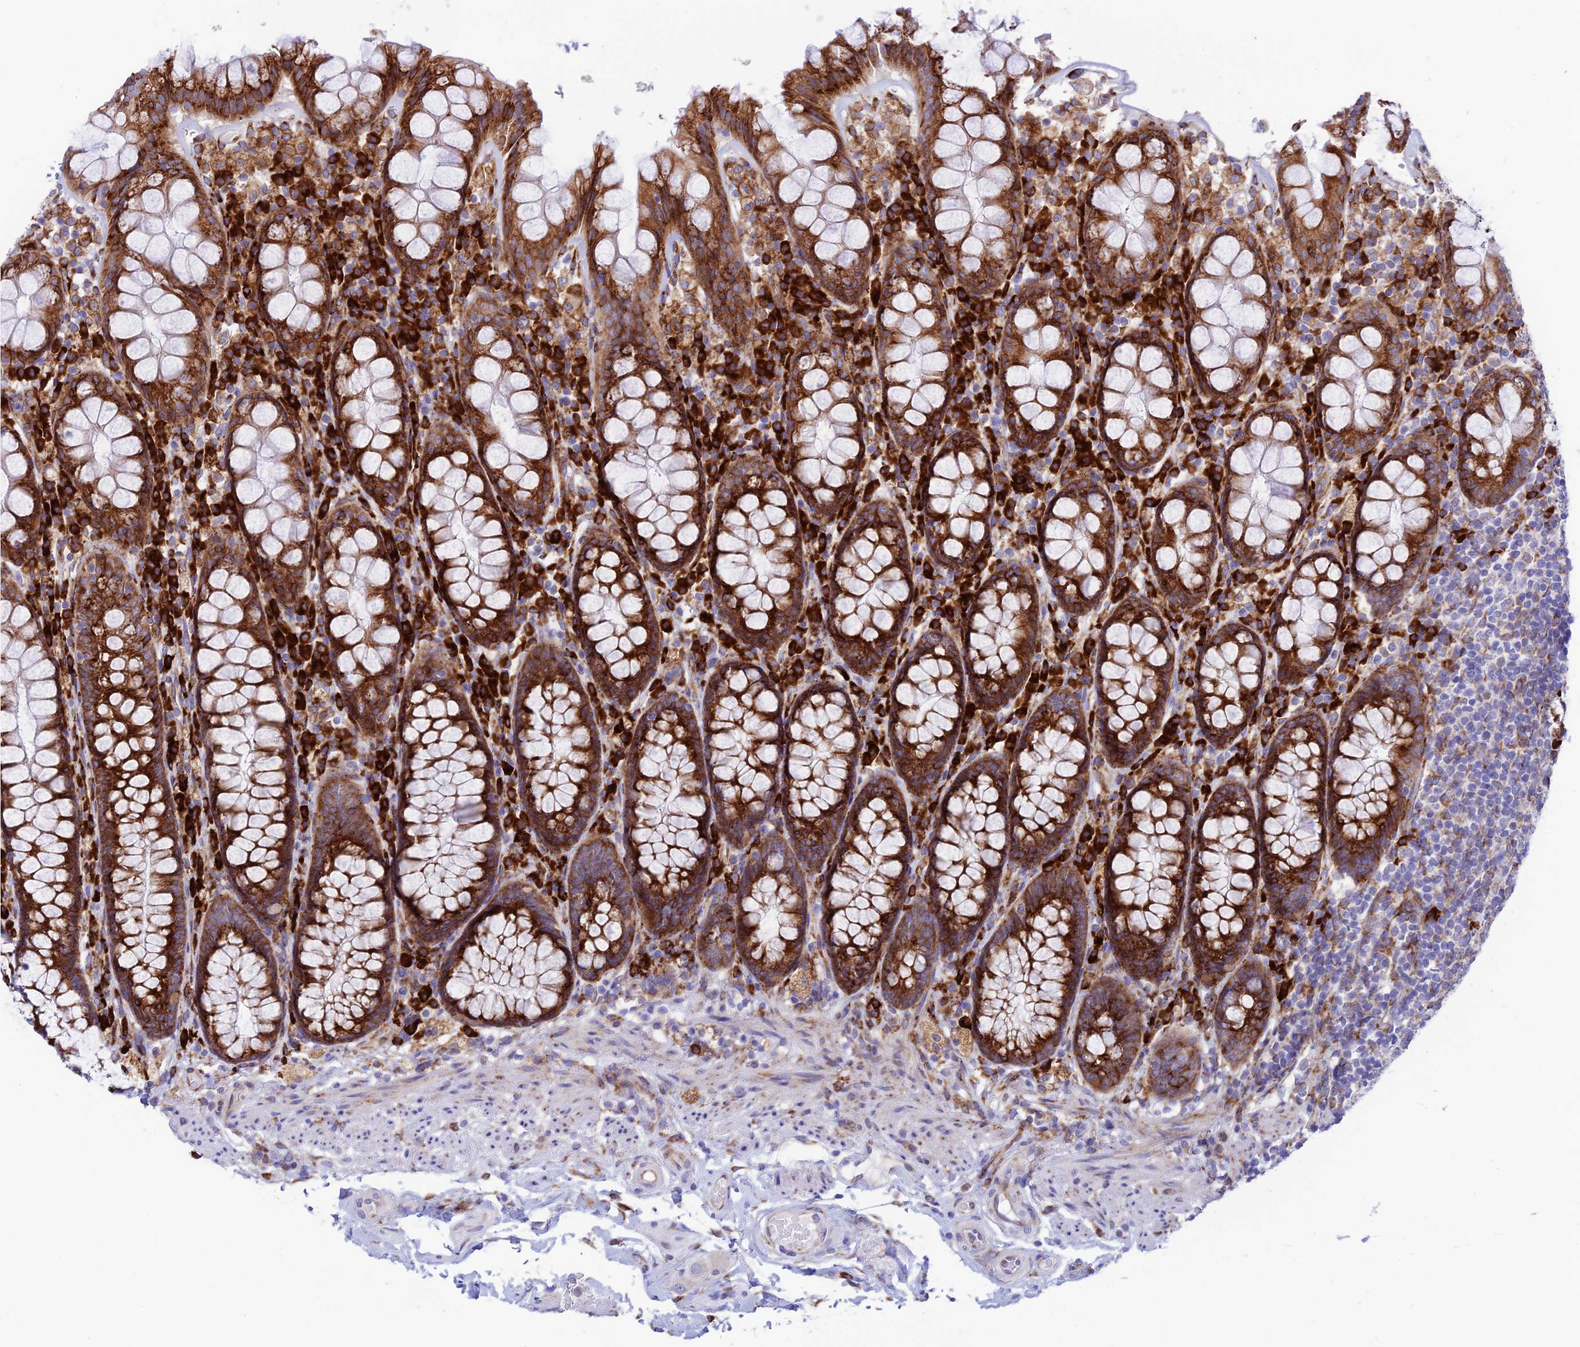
{"staining": {"intensity": "strong", "quantity": ">75%", "location": "cytoplasmic/membranous"}, "tissue": "rectum", "cell_type": "Glandular cells", "image_type": "normal", "snomed": [{"axis": "morphology", "description": "Normal tissue, NOS"}, {"axis": "topography", "description": "Rectum"}], "caption": "About >75% of glandular cells in unremarkable human rectum display strong cytoplasmic/membranous protein staining as visualized by brown immunohistochemical staining.", "gene": "TUBGCP6", "patient": {"sex": "male", "age": 83}}